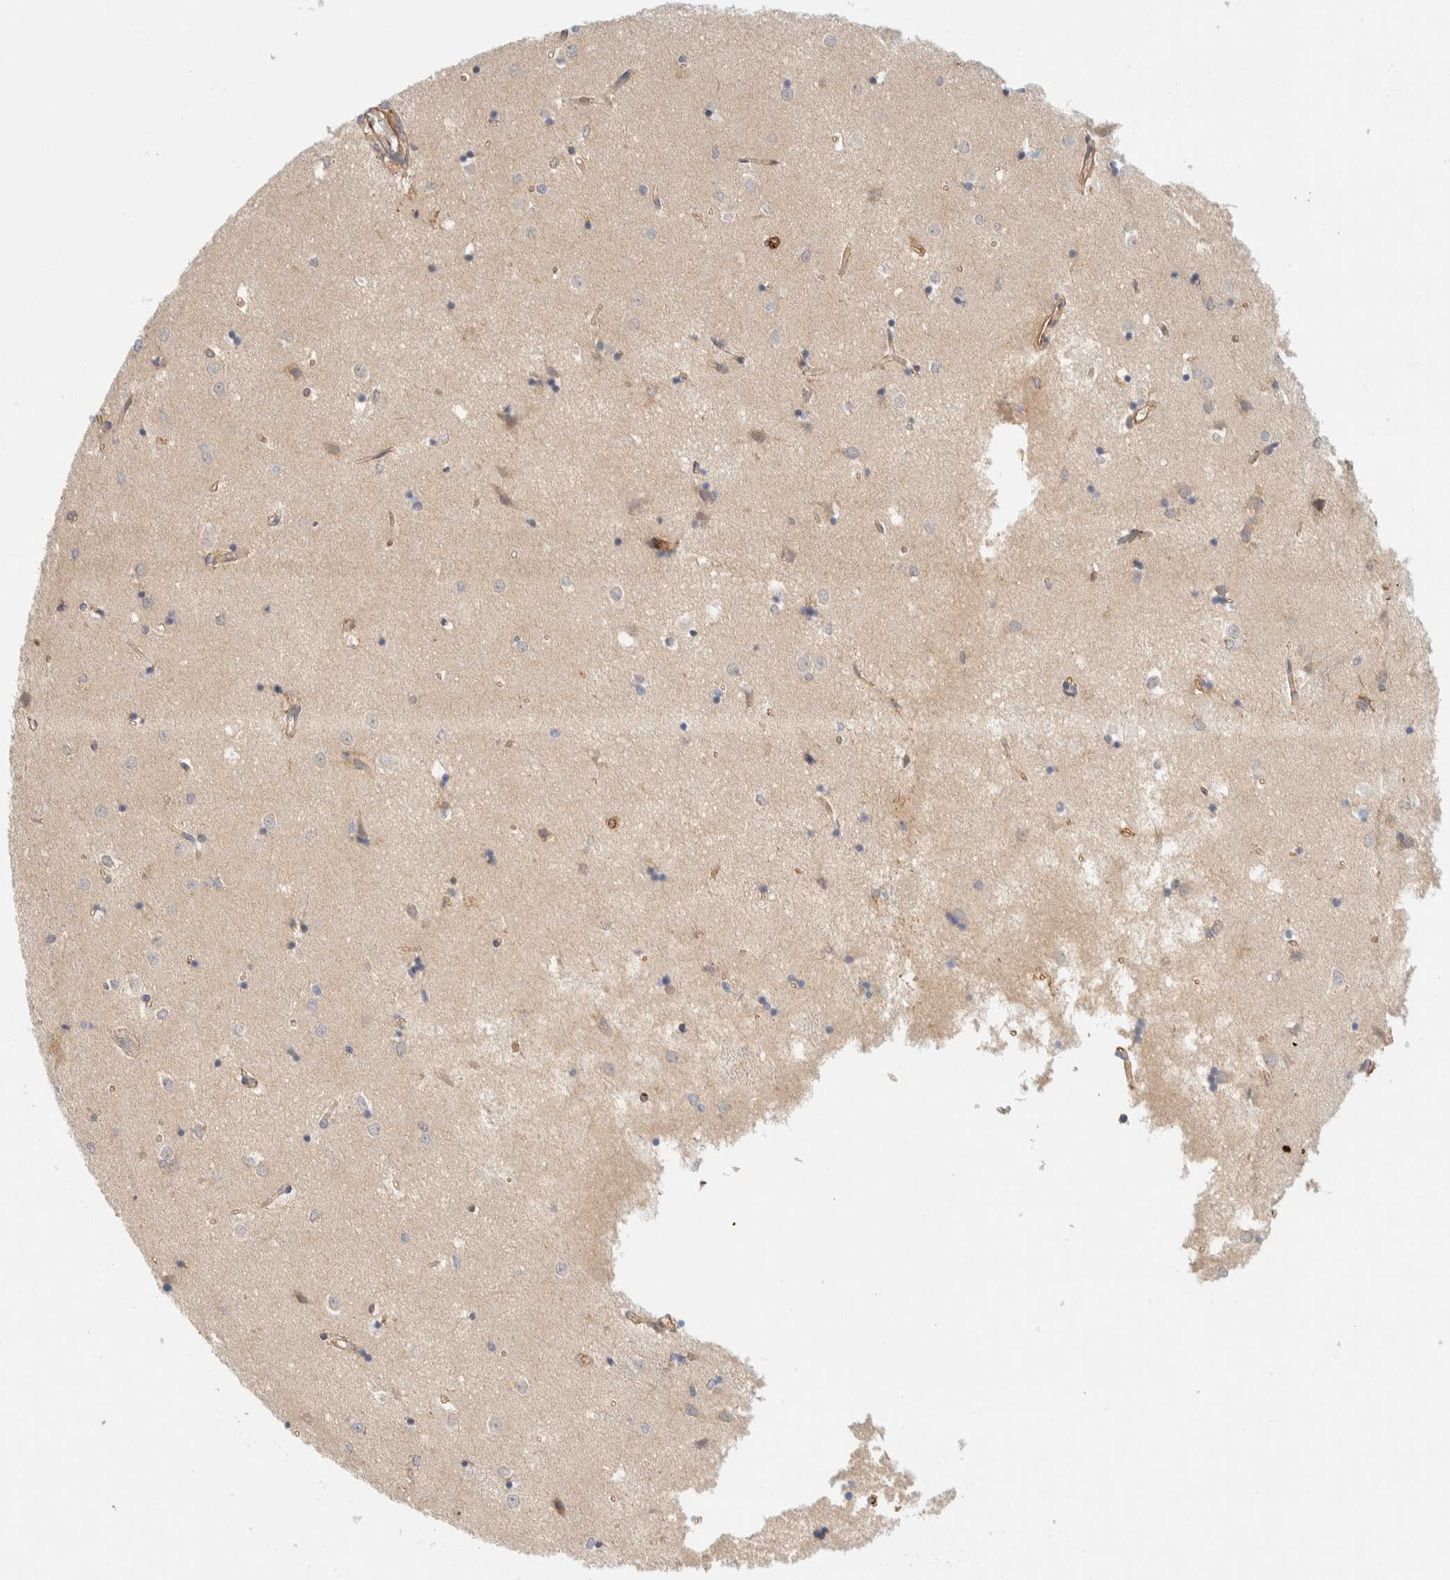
{"staining": {"intensity": "weak", "quantity": "<25%", "location": "cytoplasmic/membranous"}, "tissue": "caudate", "cell_type": "Glial cells", "image_type": "normal", "snomed": [{"axis": "morphology", "description": "Normal tissue, NOS"}, {"axis": "topography", "description": "Lateral ventricle wall"}], "caption": "This photomicrograph is of benign caudate stained with IHC to label a protein in brown with the nuclei are counter-stained blue. There is no positivity in glial cells. (DAB (3,3'-diaminobenzidine) immunohistochemistry, high magnification).", "gene": "FAT1", "patient": {"sex": "male", "age": 45}}